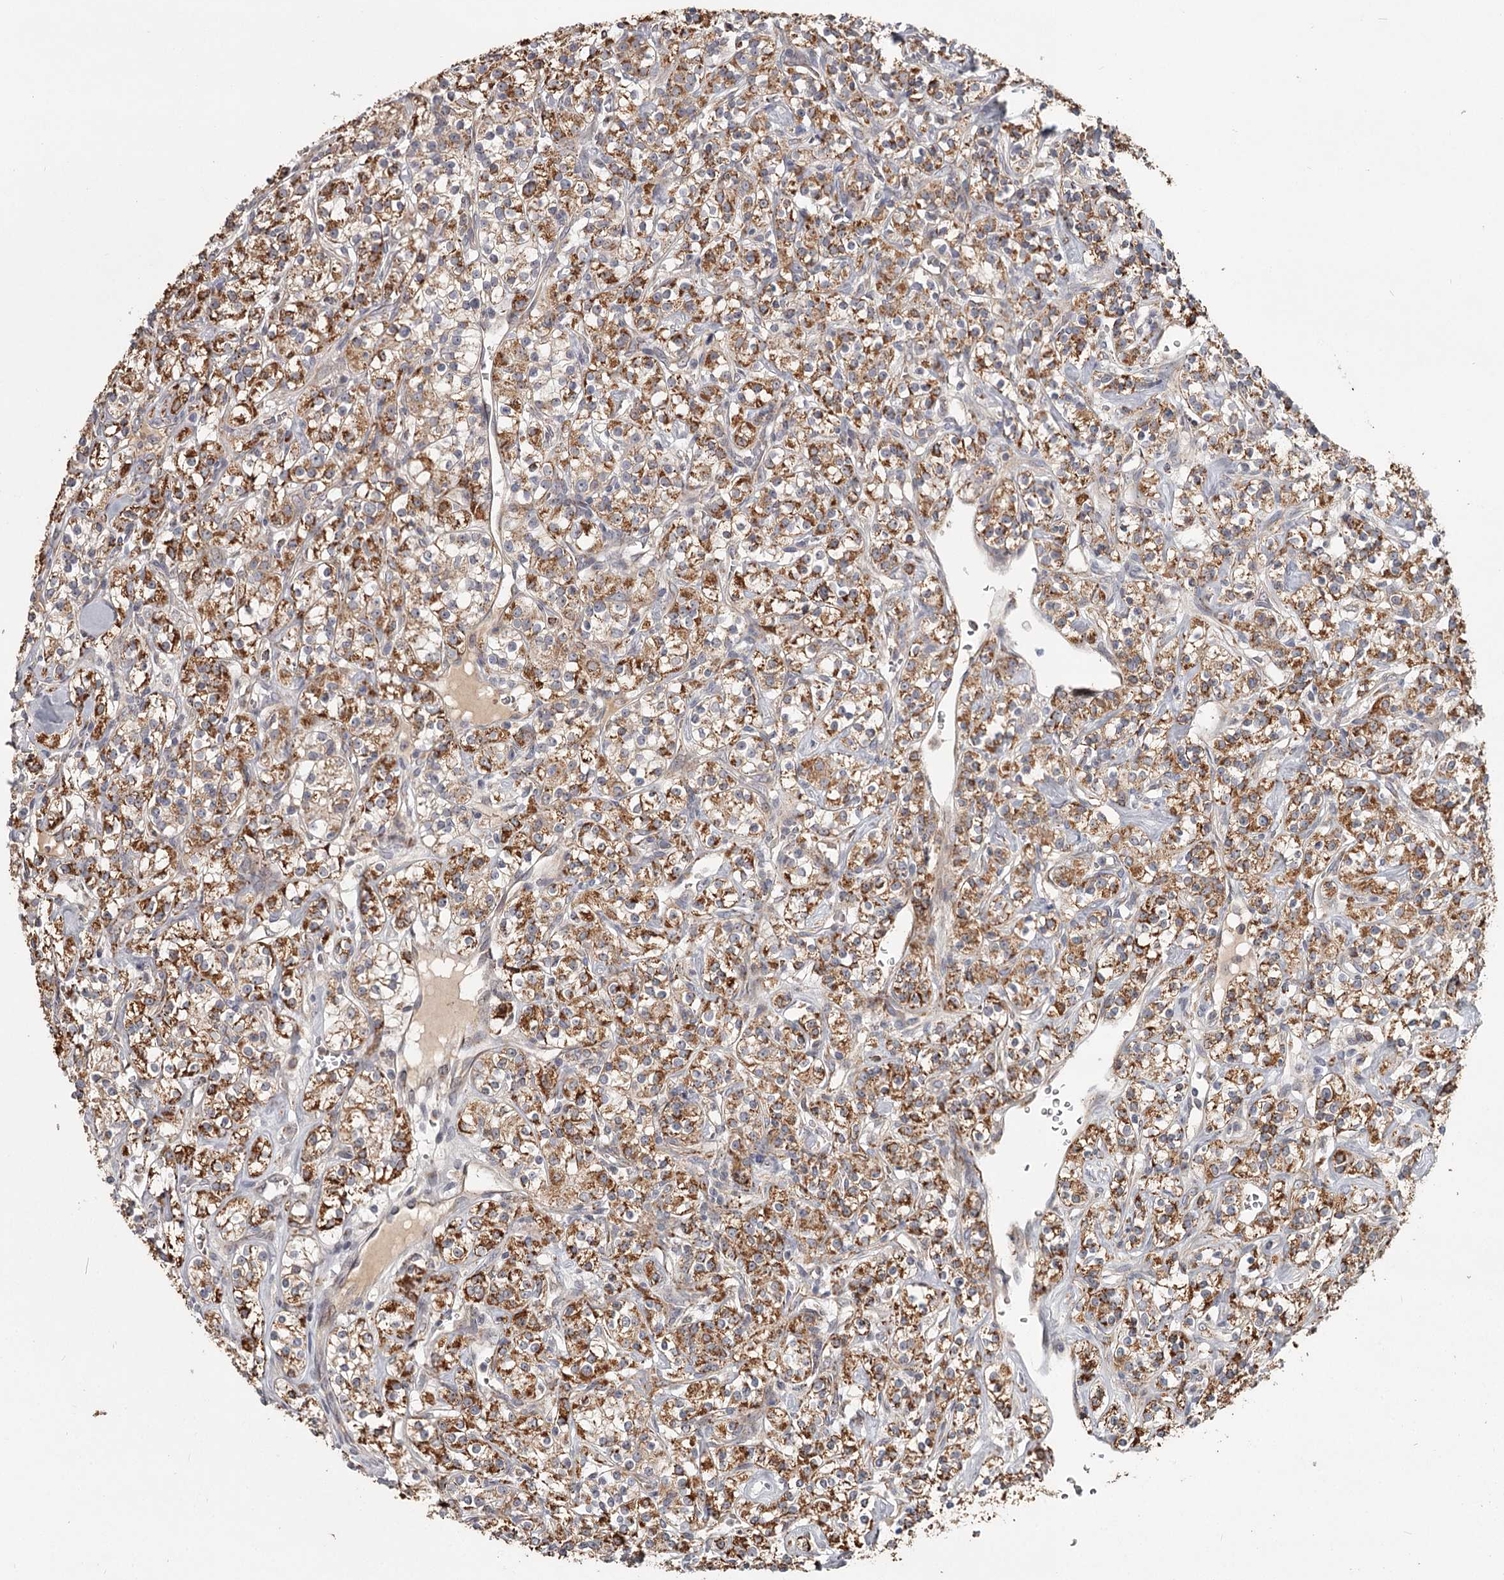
{"staining": {"intensity": "moderate", "quantity": ">75%", "location": "cytoplasmic/membranous"}, "tissue": "renal cancer", "cell_type": "Tumor cells", "image_type": "cancer", "snomed": [{"axis": "morphology", "description": "Adenocarcinoma, NOS"}, {"axis": "topography", "description": "Kidney"}], "caption": "Adenocarcinoma (renal) stained for a protein (brown) exhibits moderate cytoplasmic/membranous positive expression in about >75% of tumor cells.", "gene": "CDC123", "patient": {"sex": "male", "age": 77}}